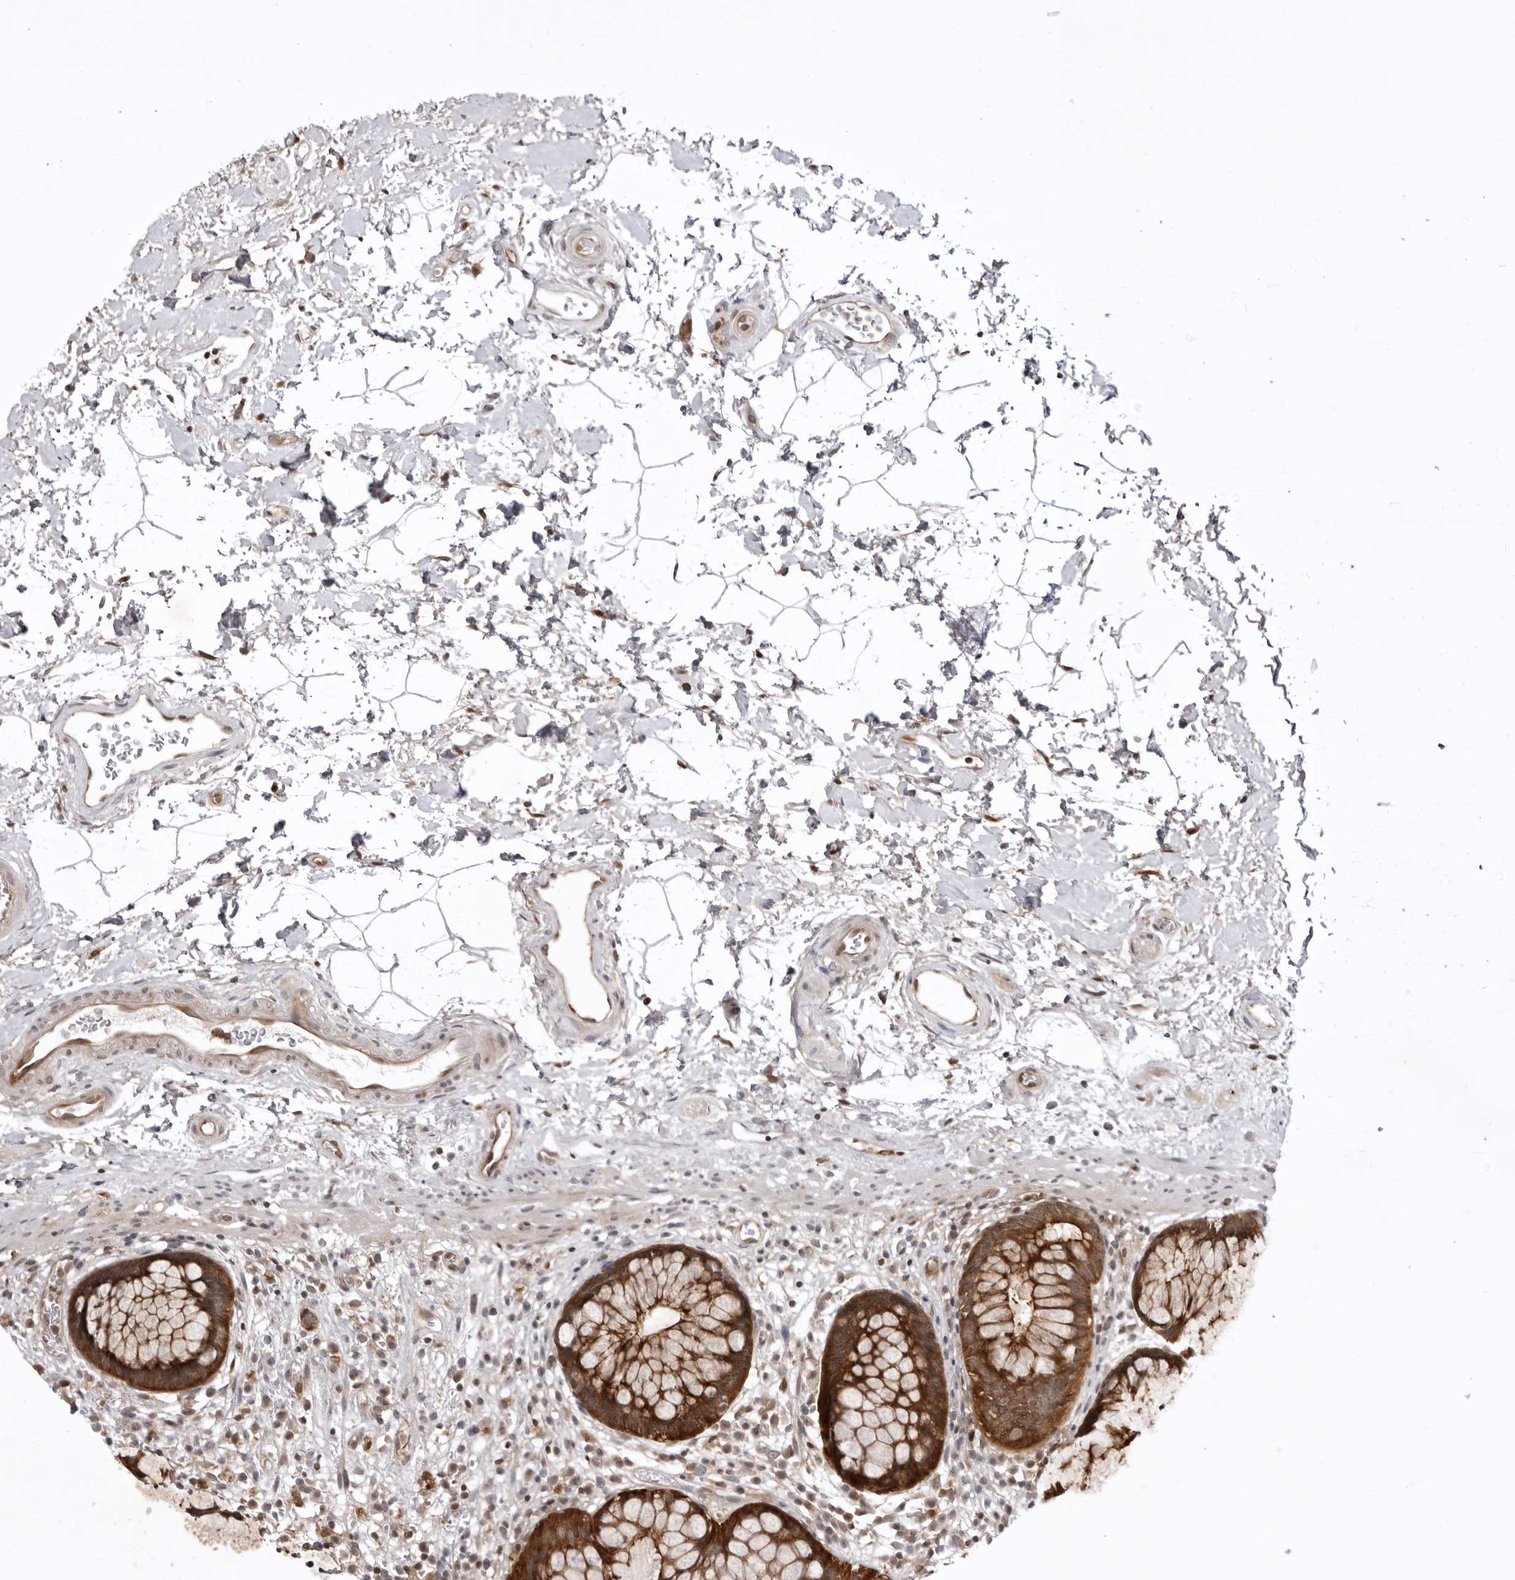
{"staining": {"intensity": "strong", "quantity": ">75%", "location": "cytoplasmic/membranous"}, "tissue": "rectum", "cell_type": "Glandular cells", "image_type": "normal", "snomed": [{"axis": "morphology", "description": "Normal tissue, NOS"}, {"axis": "topography", "description": "Rectum"}], "caption": "IHC of normal rectum reveals high levels of strong cytoplasmic/membranous positivity in about >75% of glandular cells. Using DAB (brown) and hematoxylin (blue) stains, captured at high magnification using brightfield microscopy.", "gene": "USP43", "patient": {"sex": "male", "age": 51}}